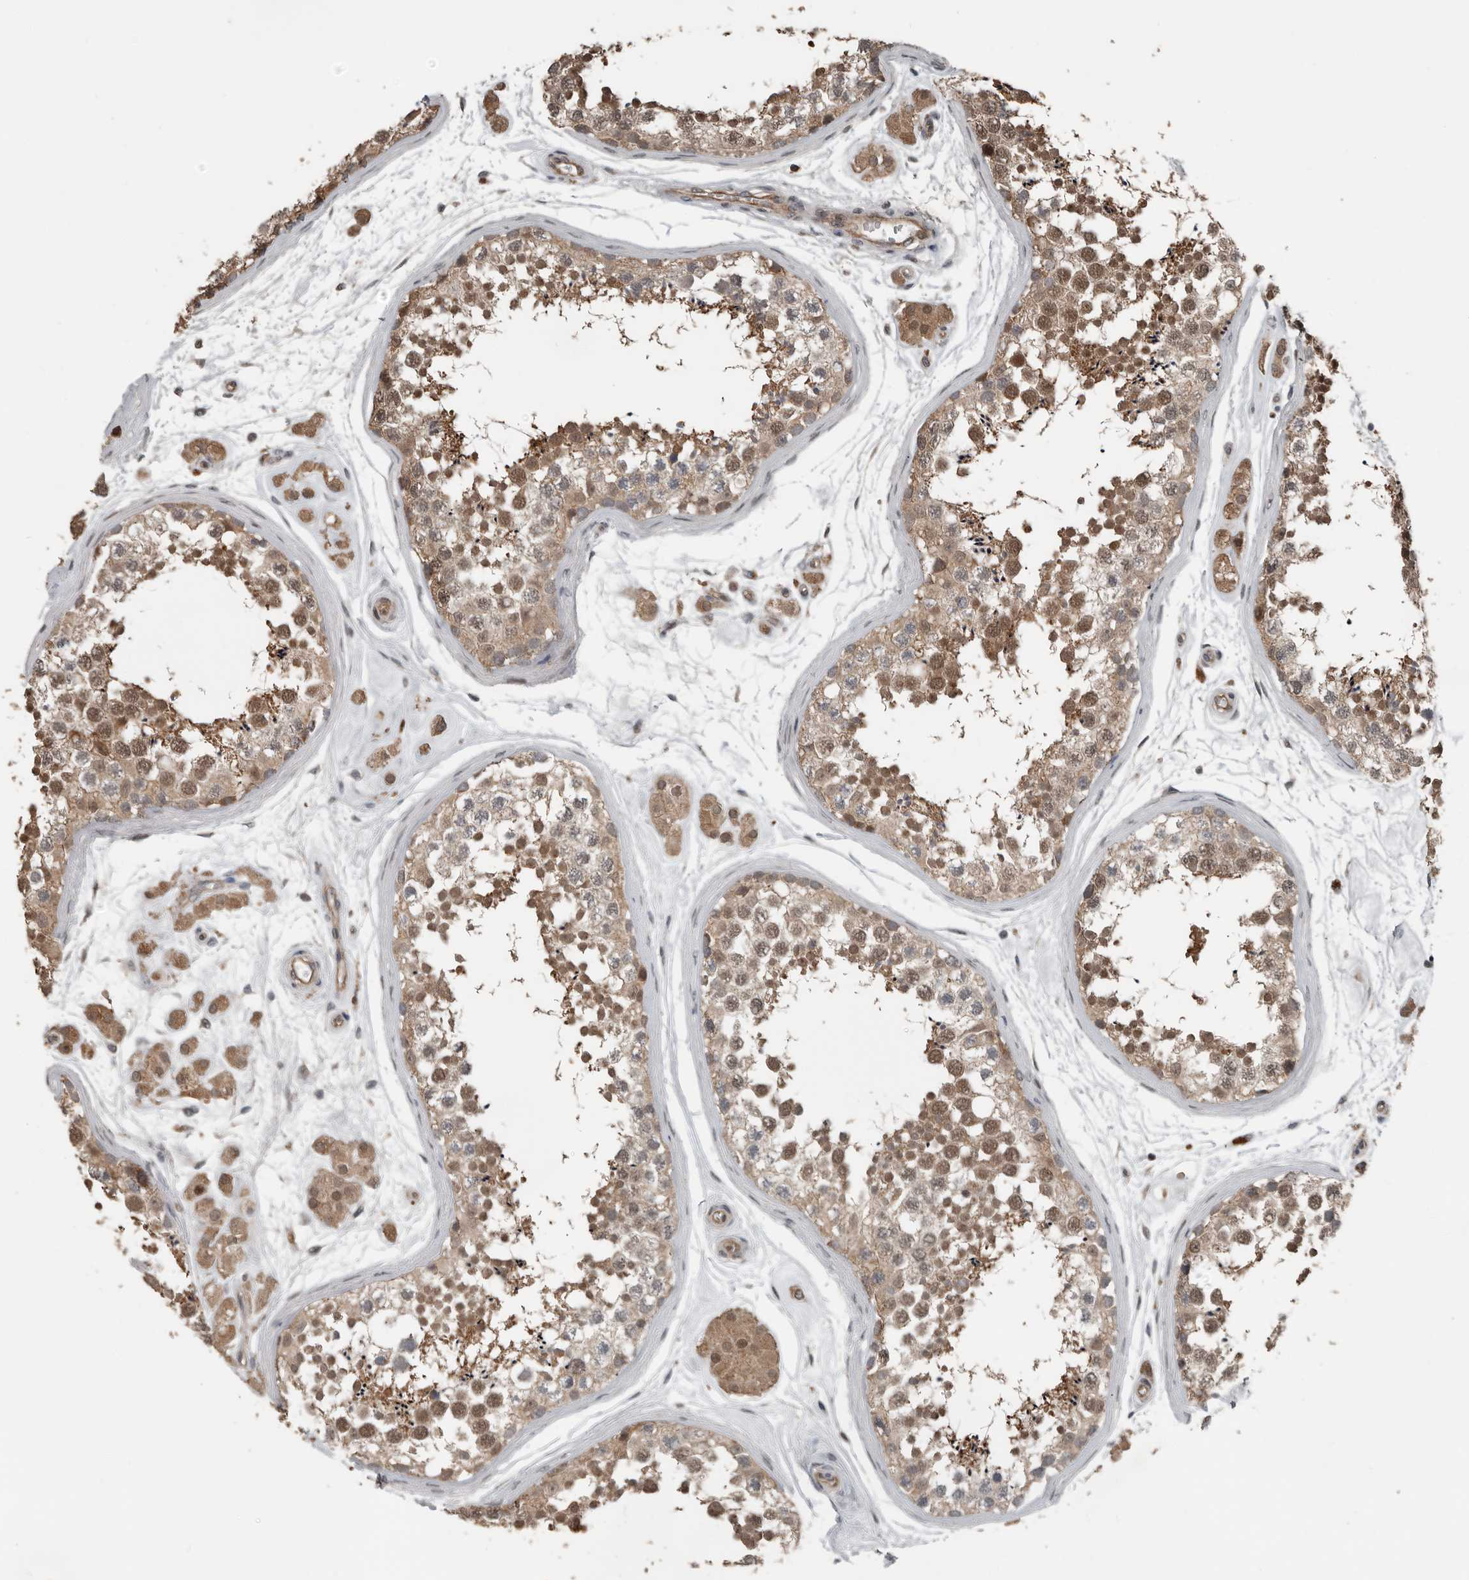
{"staining": {"intensity": "moderate", "quantity": ">75%", "location": "cytoplasmic/membranous,nuclear"}, "tissue": "testis", "cell_type": "Cells in seminiferous ducts", "image_type": "normal", "snomed": [{"axis": "morphology", "description": "Normal tissue, NOS"}, {"axis": "topography", "description": "Testis"}], "caption": "Immunohistochemical staining of normal testis shows >75% levels of moderate cytoplasmic/membranous,nuclear protein expression in about >75% of cells in seminiferous ducts. (DAB IHC, brown staining for protein, blue staining for nuclei).", "gene": "YOD1", "patient": {"sex": "male", "age": 56}}